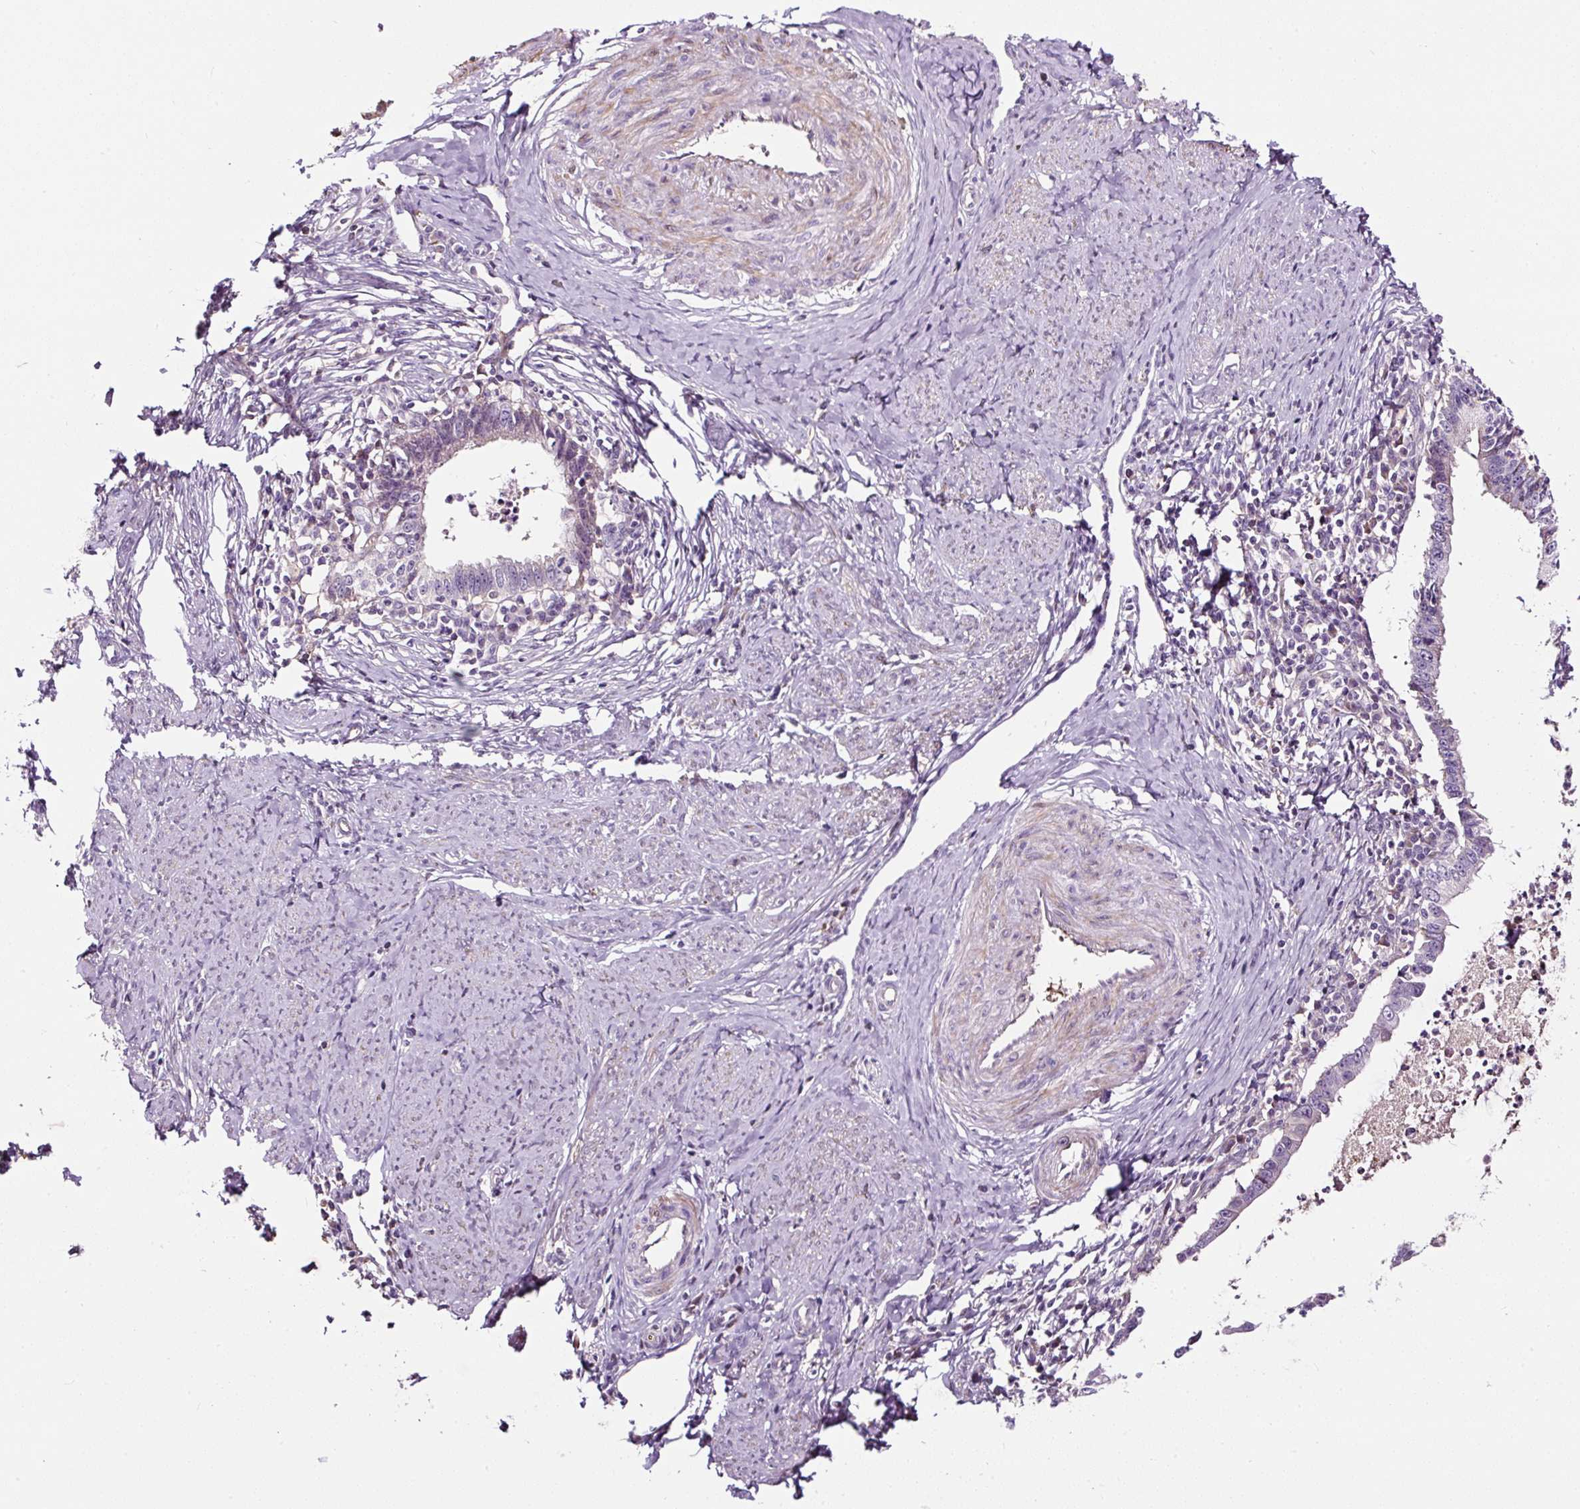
{"staining": {"intensity": "negative", "quantity": "none", "location": "none"}, "tissue": "cervical cancer", "cell_type": "Tumor cells", "image_type": "cancer", "snomed": [{"axis": "morphology", "description": "Adenocarcinoma, NOS"}, {"axis": "topography", "description": "Cervix"}], "caption": "Adenocarcinoma (cervical) stained for a protein using IHC displays no positivity tumor cells.", "gene": "LRRC24", "patient": {"sex": "female", "age": 36}}